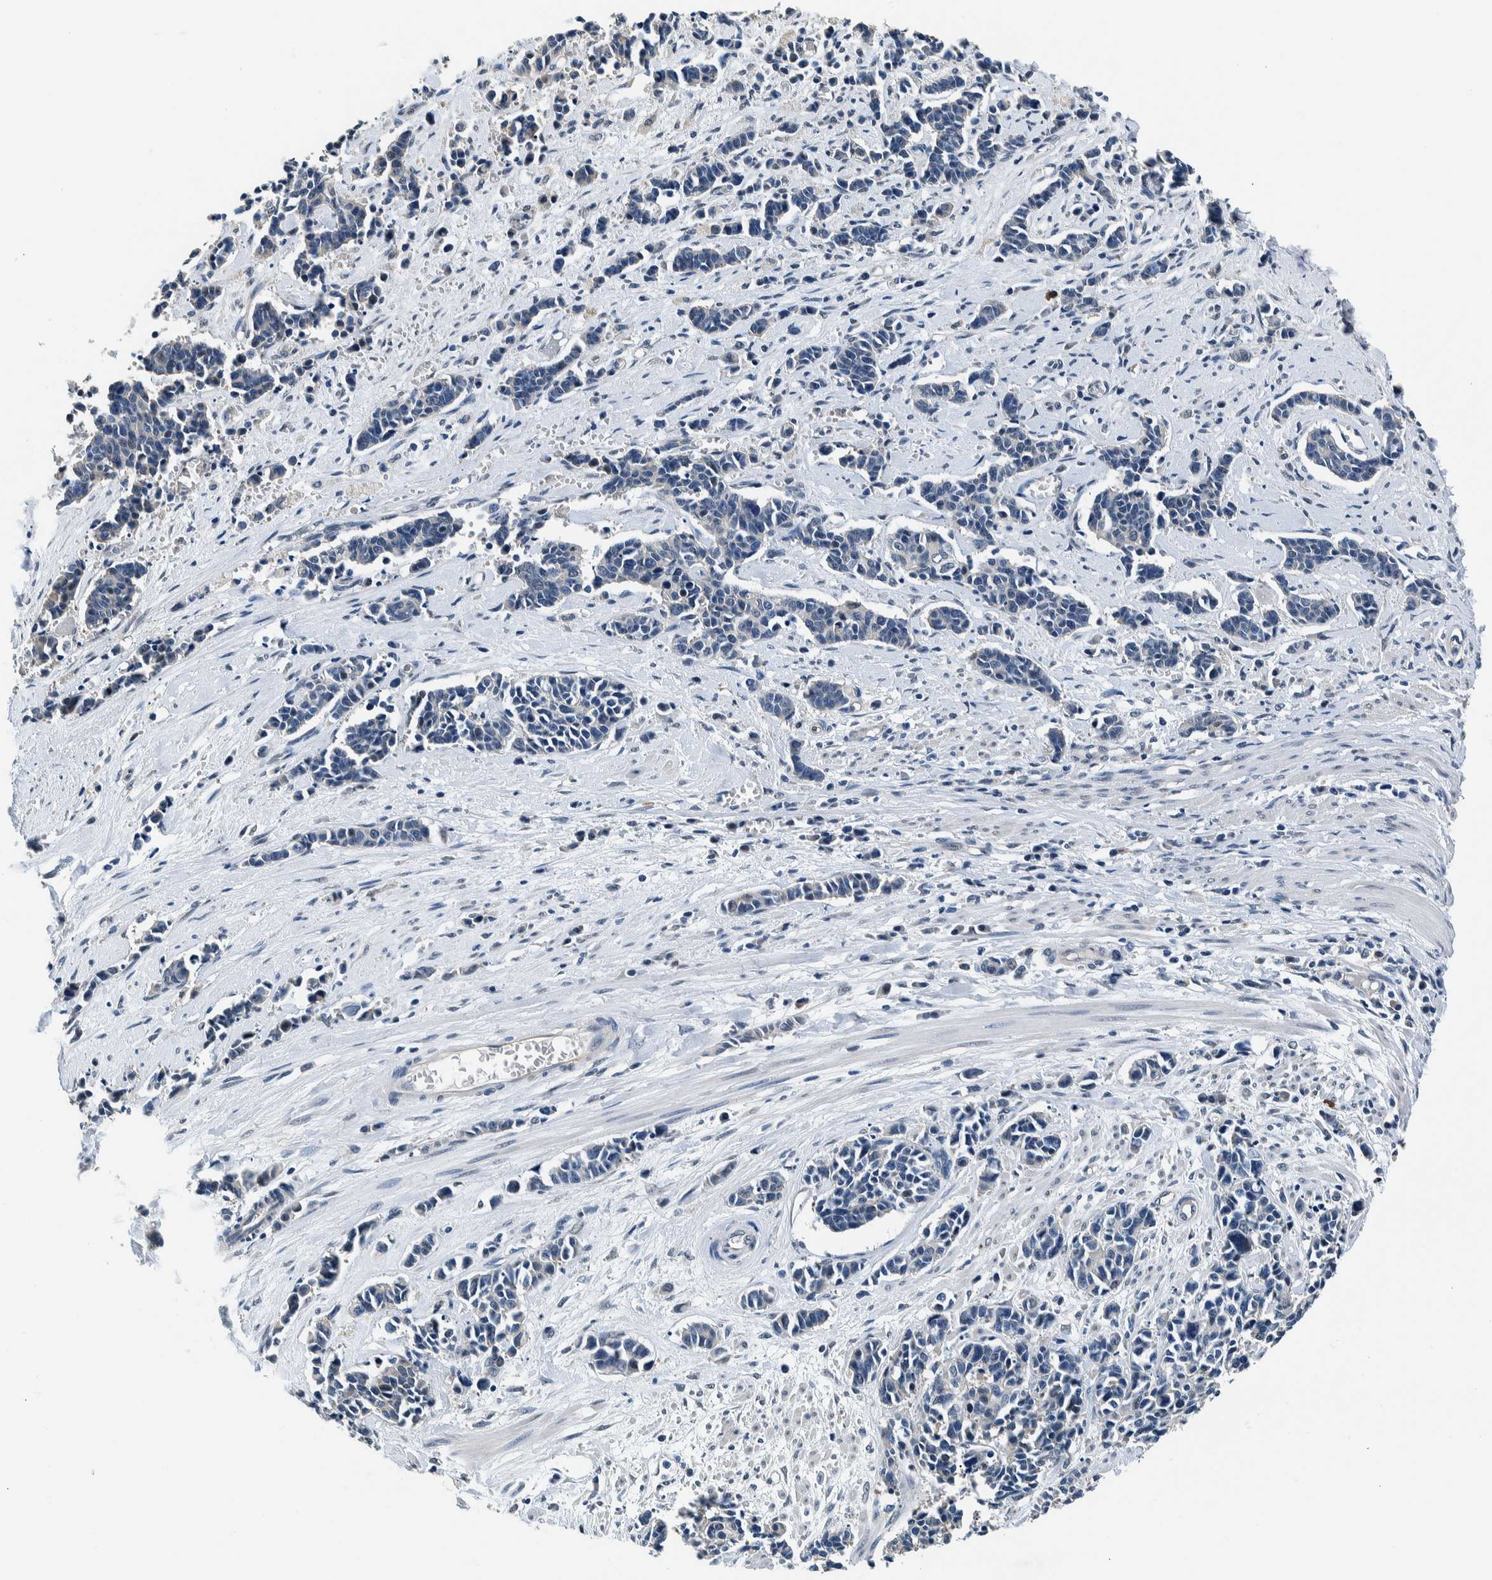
{"staining": {"intensity": "negative", "quantity": "none", "location": "none"}, "tissue": "cervical cancer", "cell_type": "Tumor cells", "image_type": "cancer", "snomed": [{"axis": "morphology", "description": "Squamous cell carcinoma, NOS"}, {"axis": "topography", "description": "Cervix"}], "caption": "Tumor cells are negative for brown protein staining in cervical squamous cell carcinoma. The staining is performed using DAB brown chromogen with nuclei counter-stained in using hematoxylin.", "gene": "NIBAN2", "patient": {"sex": "female", "age": 35}}